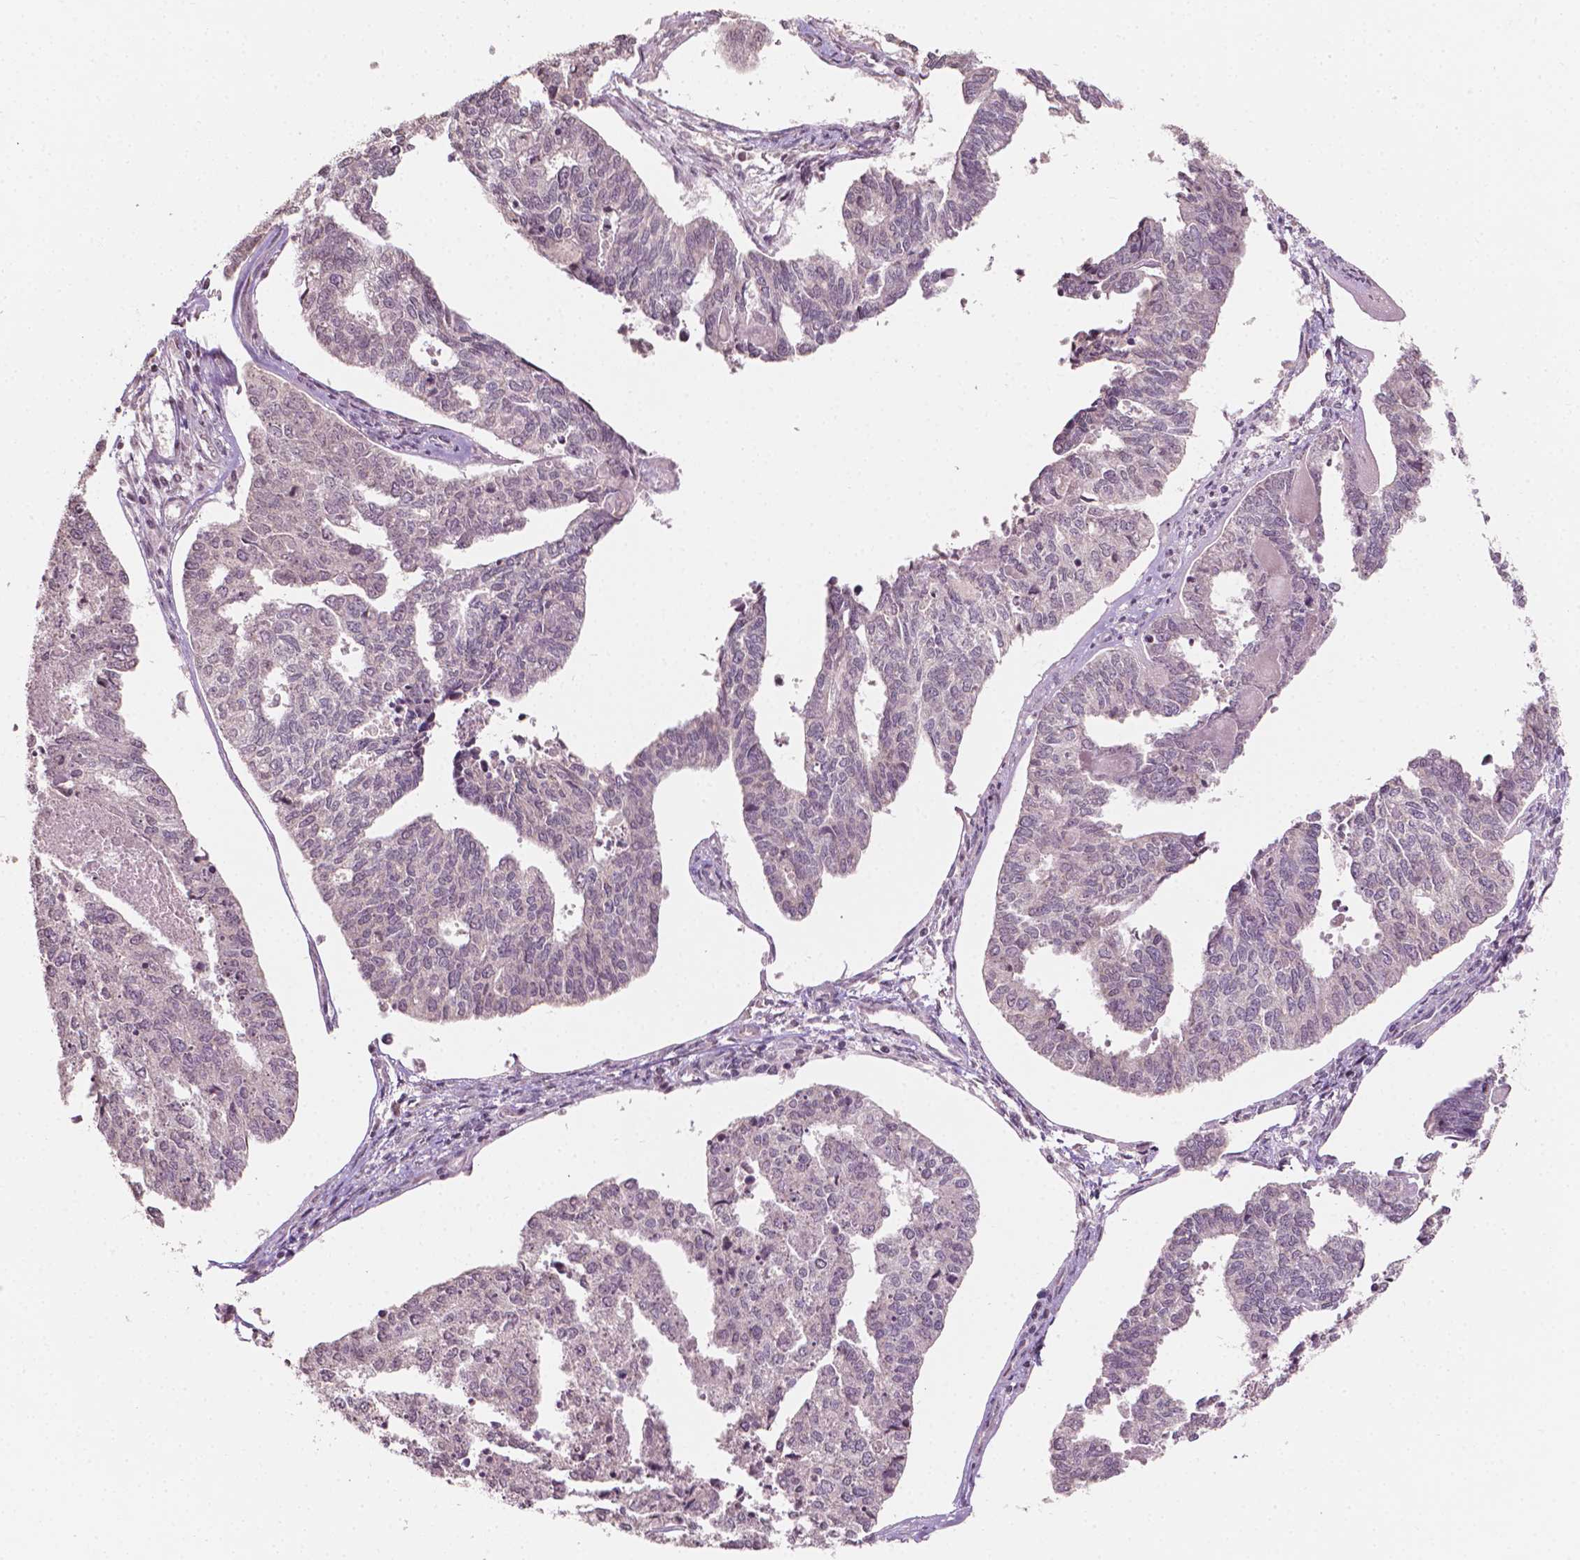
{"staining": {"intensity": "negative", "quantity": "none", "location": "none"}, "tissue": "endometrial cancer", "cell_type": "Tumor cells", "image_type": "cancer", "snomed": [{"axis": "morphology", "description": "Adenocarcinoma, NOS"}, {"axis": "topography", "description": "Endometrium"}], "caption": "DAB immunohistochemical staining of endometrial adenocarcinoma exhibits no significant positivity in tumor cells.", "gene": "NOS1AP", "patient": {"sex": "female", "age": 73}}